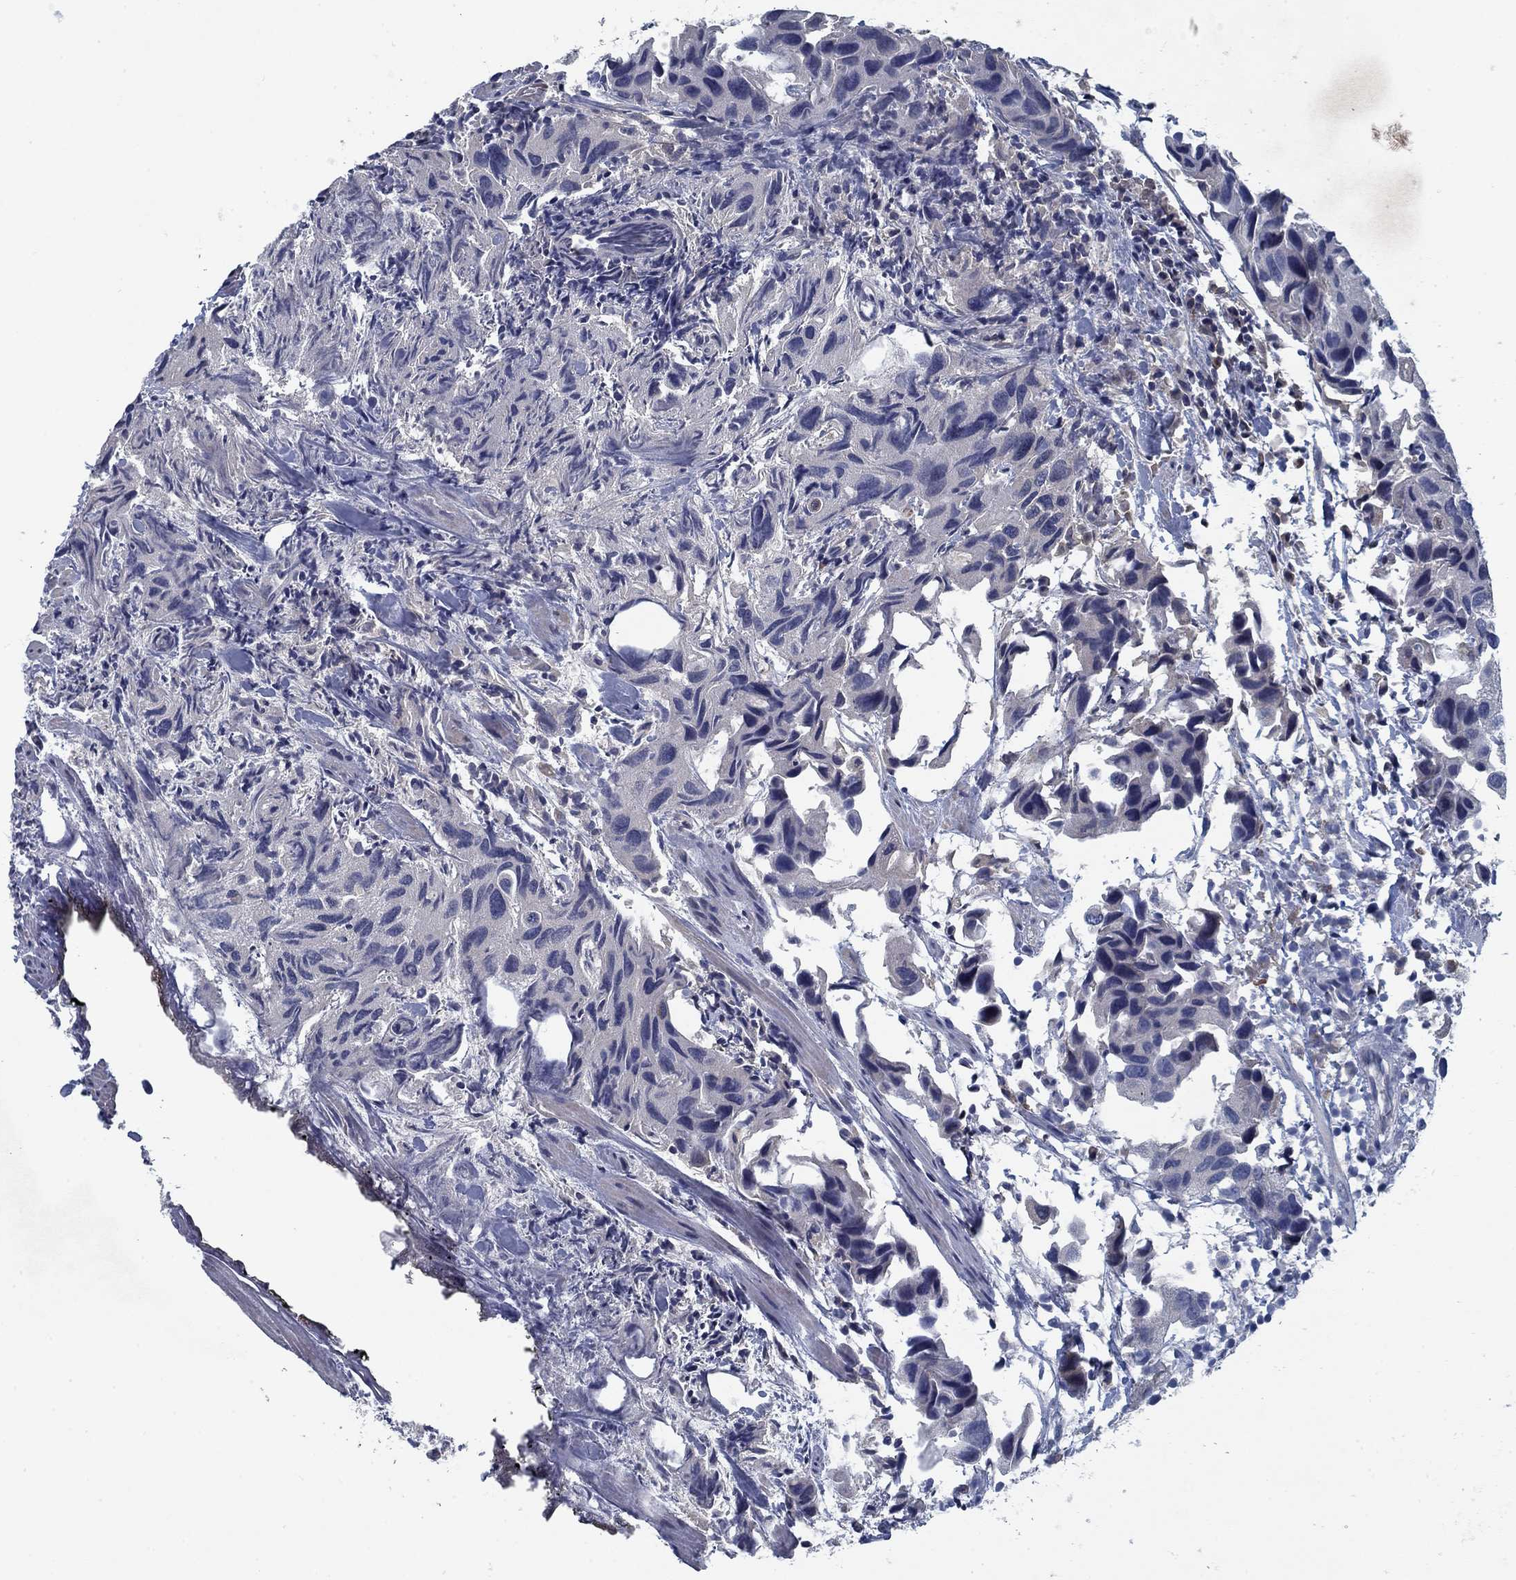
{"staining": {"intensity": "negative", "quantity": "none", "location": "none"}, "tissue": "urothelial cancer", "cell_type": "Tumor cells", "image_type": "cancer", "snomed": [{"axis": "morphology", "description": "Urothelial carcinoma, High grade"}, {"axis": "topography", "description": "Urinary bladder"}], "caption": "The image shows no staining of tumor cells in urothelial carcinoma (high-grade).", "gene": "PNMA8A", "patient": {"sex": "male", "age": 79}}